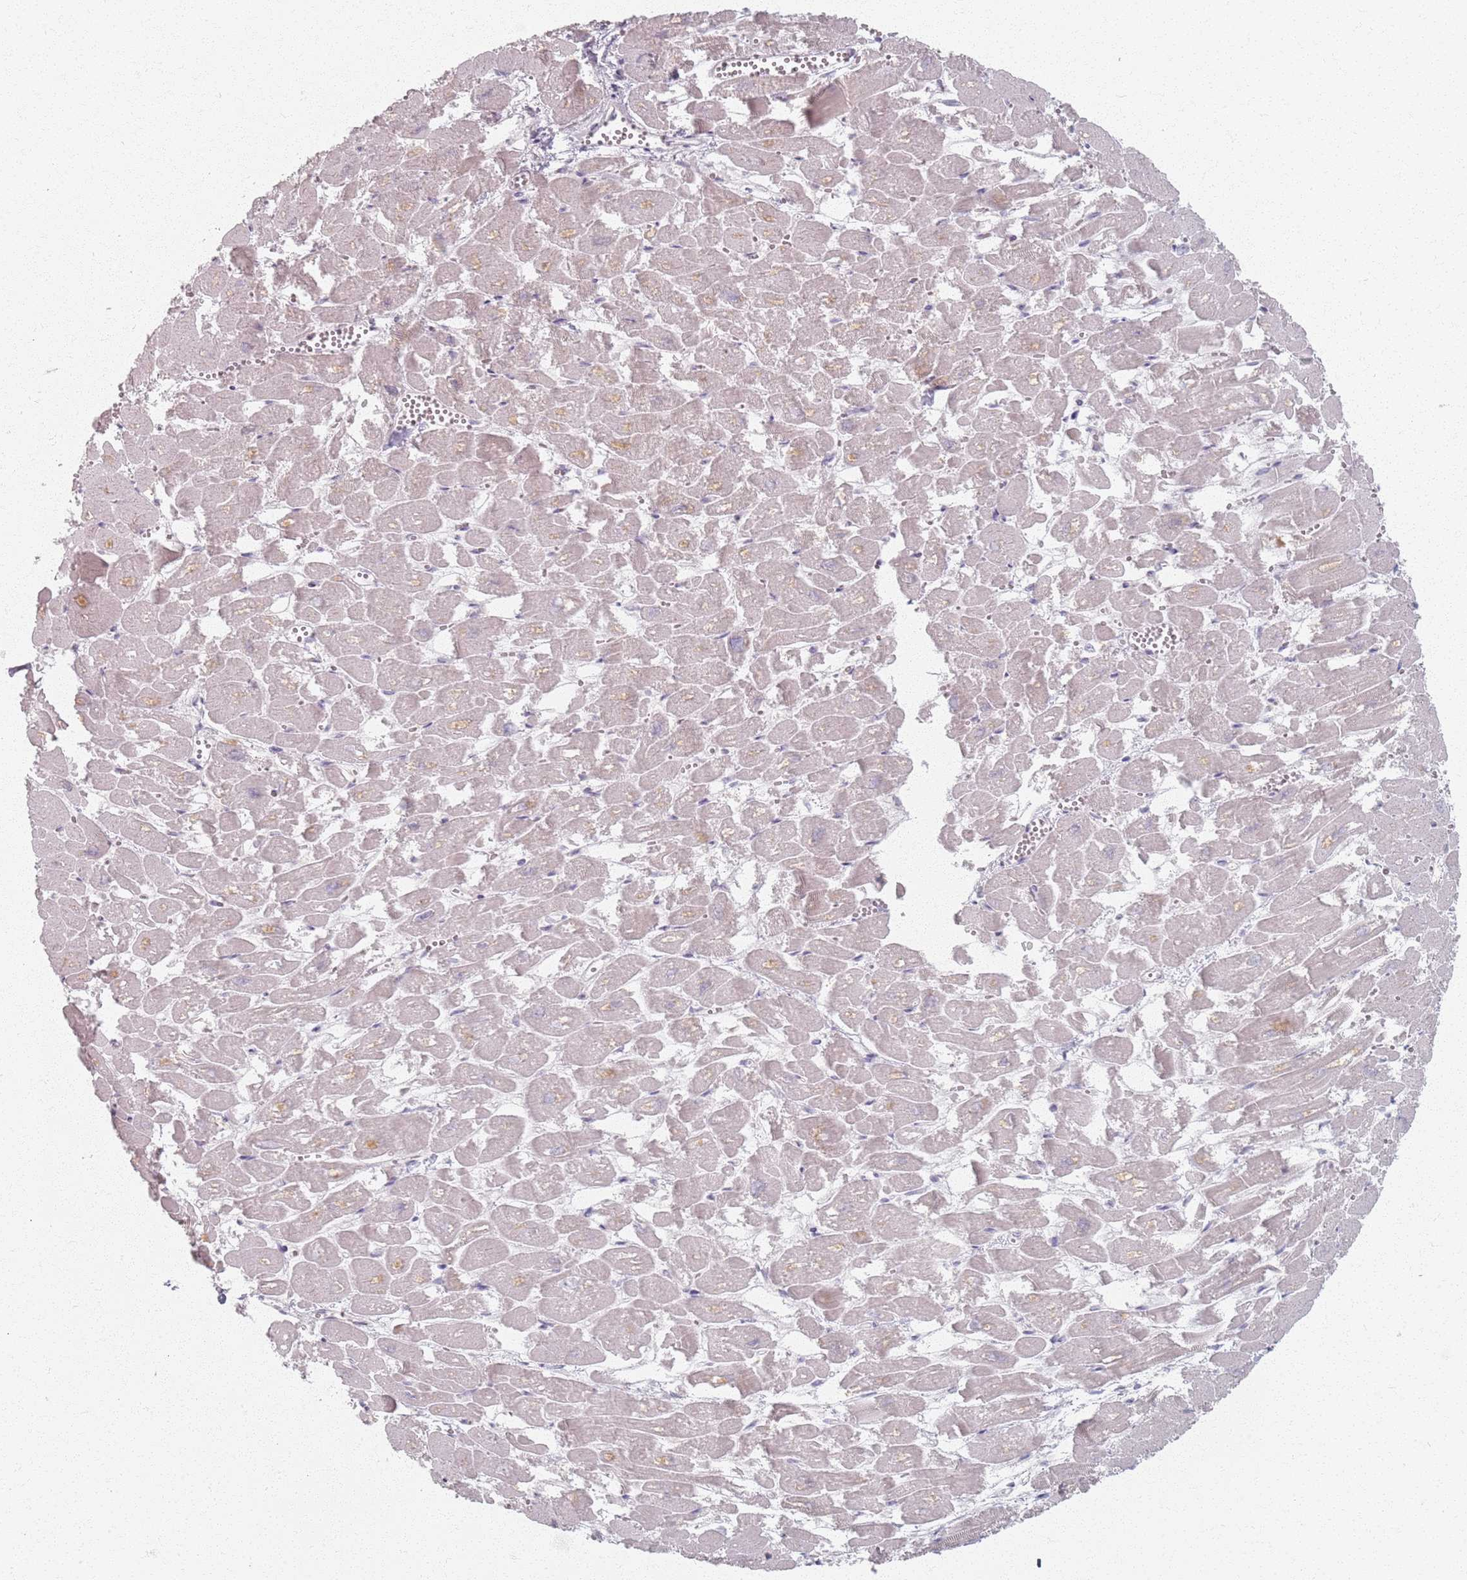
{"staining": {"intensity": "moderate", "quantity": "25%-75%", "location": "cytoplasmic/membranous"}, "tissue": "heart muscle", "cell_type": "Cardiomyocytes", "image_type": "normal", "snomed": [{"axis": "morphology", "description": "Normal tissue, NOS"}, {"axis": "topography", "description": "Heart"}], "caption": "Moderate cytoplasmic/membranous staining for a protein is appreciated in about 25%-75% of cardiomyocytes of benign heart muscle using IHC.", "gene": "PKD2L2", "patient": {"sex": "male", "age": 54}}